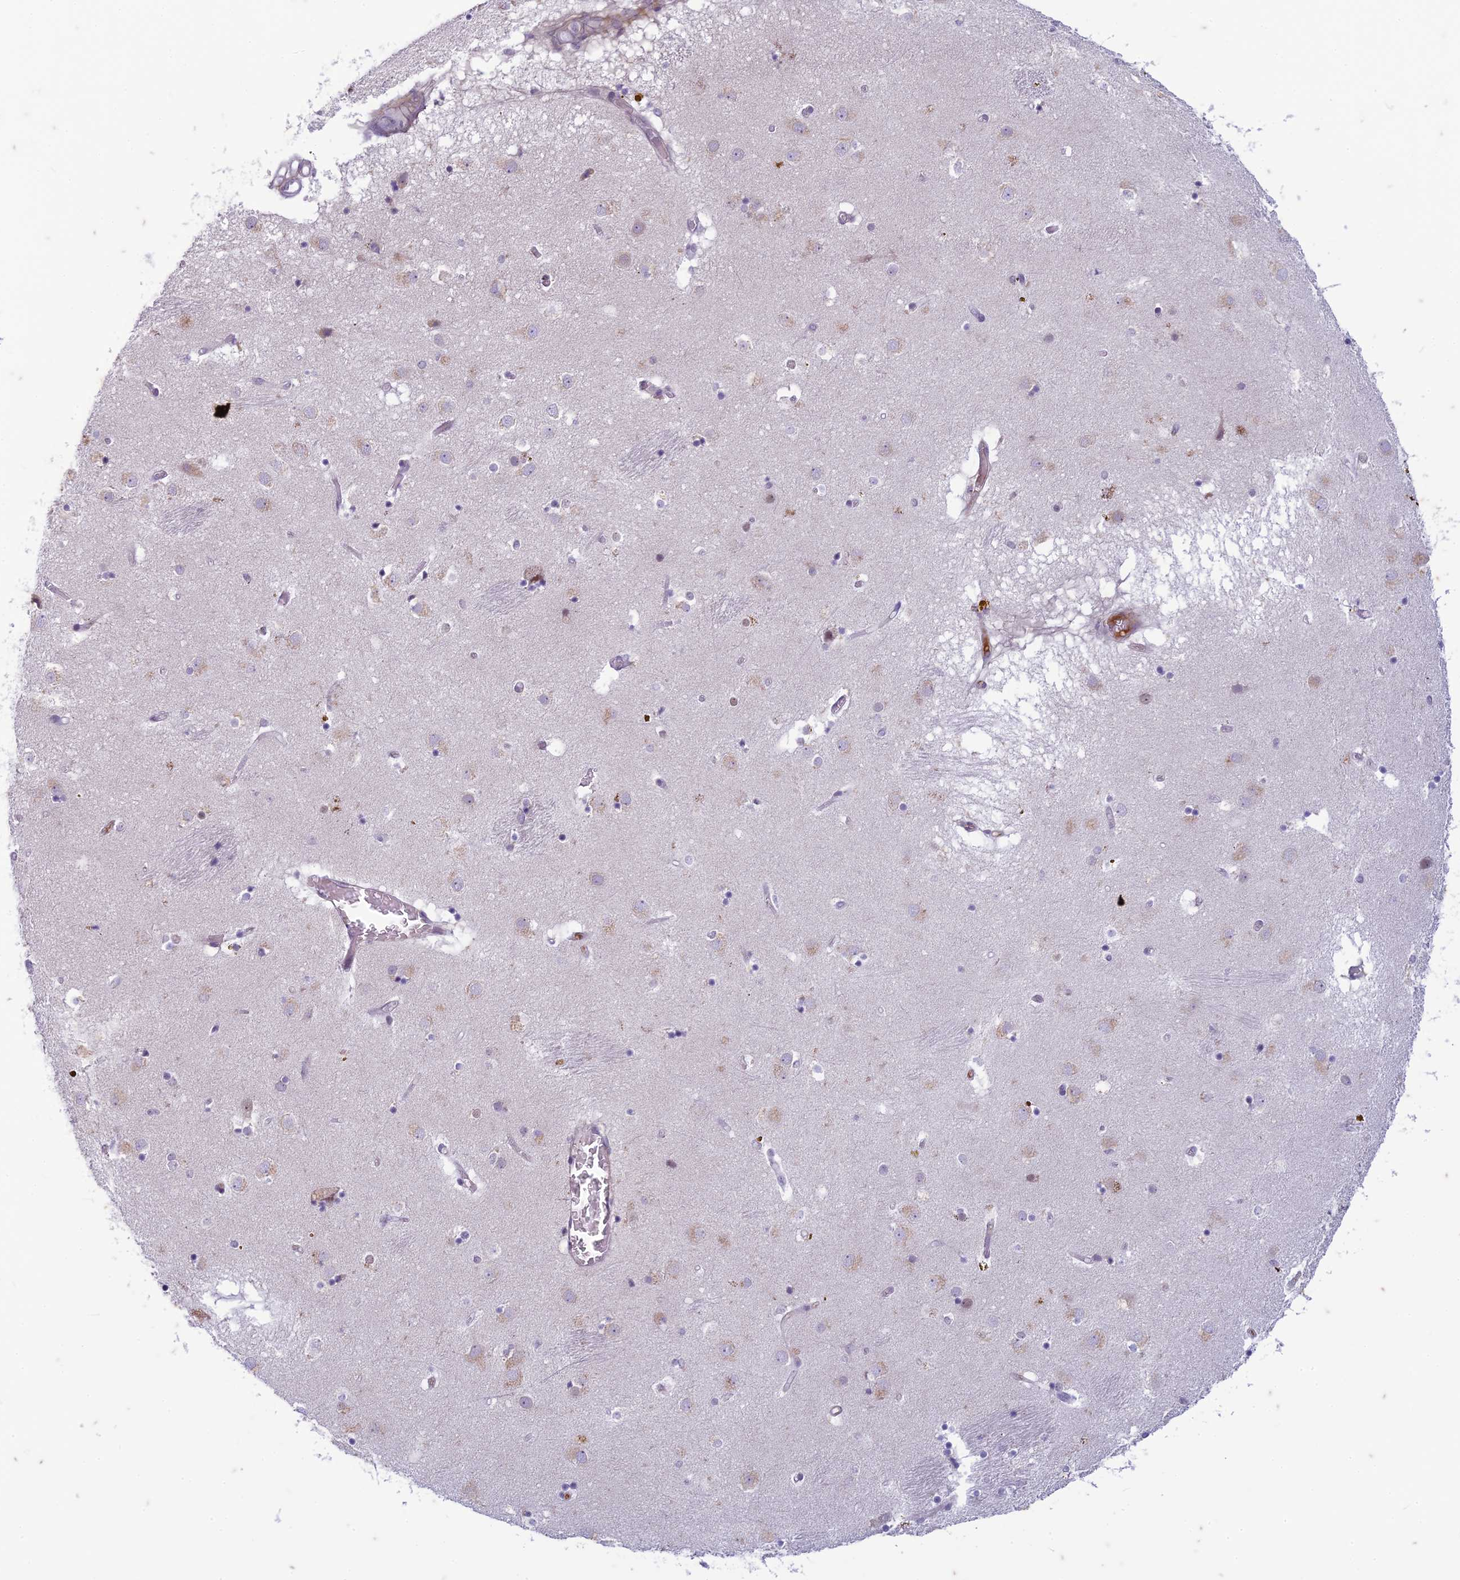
{"staining": {"intensity": "negative", "quantity": "none", "location": "none"}, "tissue": "caudate", "cell_type": "Glial cells", "image_type": "normal", "snomed": [{"axis": "morphology", "description": "Normal tissue, NOS"}, {"axis": "topography", "description": "Lateral ventricle wall"}], "caption": "IHC histopathology image of normal caudate: human caudate stained with DAB (3,3'-diaminobenzidine) displays no significant protein staining in glial cells.", "gene": "PABPN1L", "patient": {"sex": "male", "age": 70}}